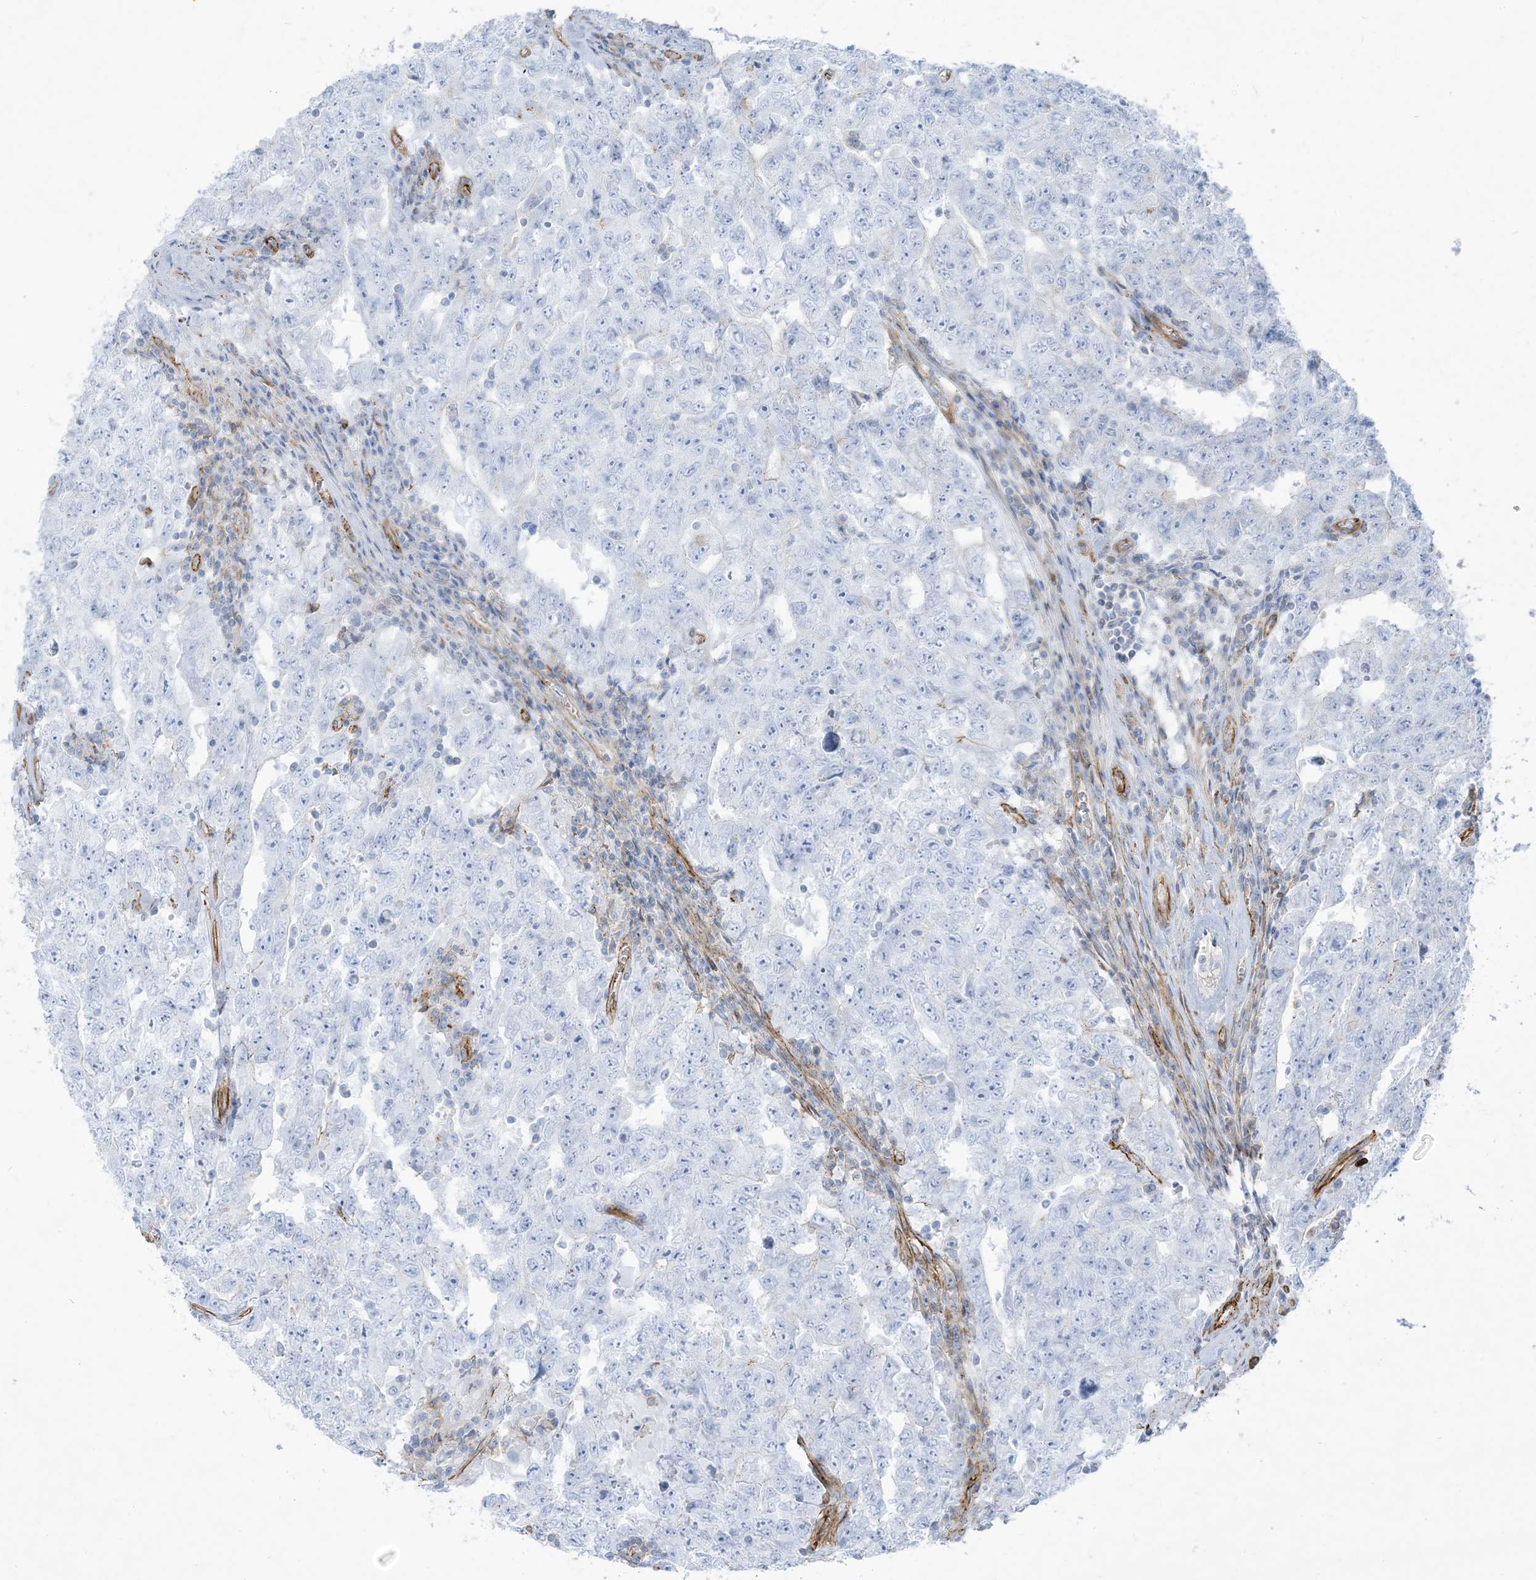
{"staining": {"intensity": "negative", "quantity": "none", "location": "none"}, "tissue": "testis cancer", "cell_type": "Tumor cells", "image_type": "cancer", "snomed": [{"axis": "morphology", "description": "Carcinoma, Embryonal, NOS"}, {"axis": "topography", "description": "Testis"}], "caption": "Testis cancer stained for a protein using immunohistochemistry (IHC) displays no staining tumor cells.", "gene": "B3GNT7", "patient": {"sex": "male", "age": 26}}